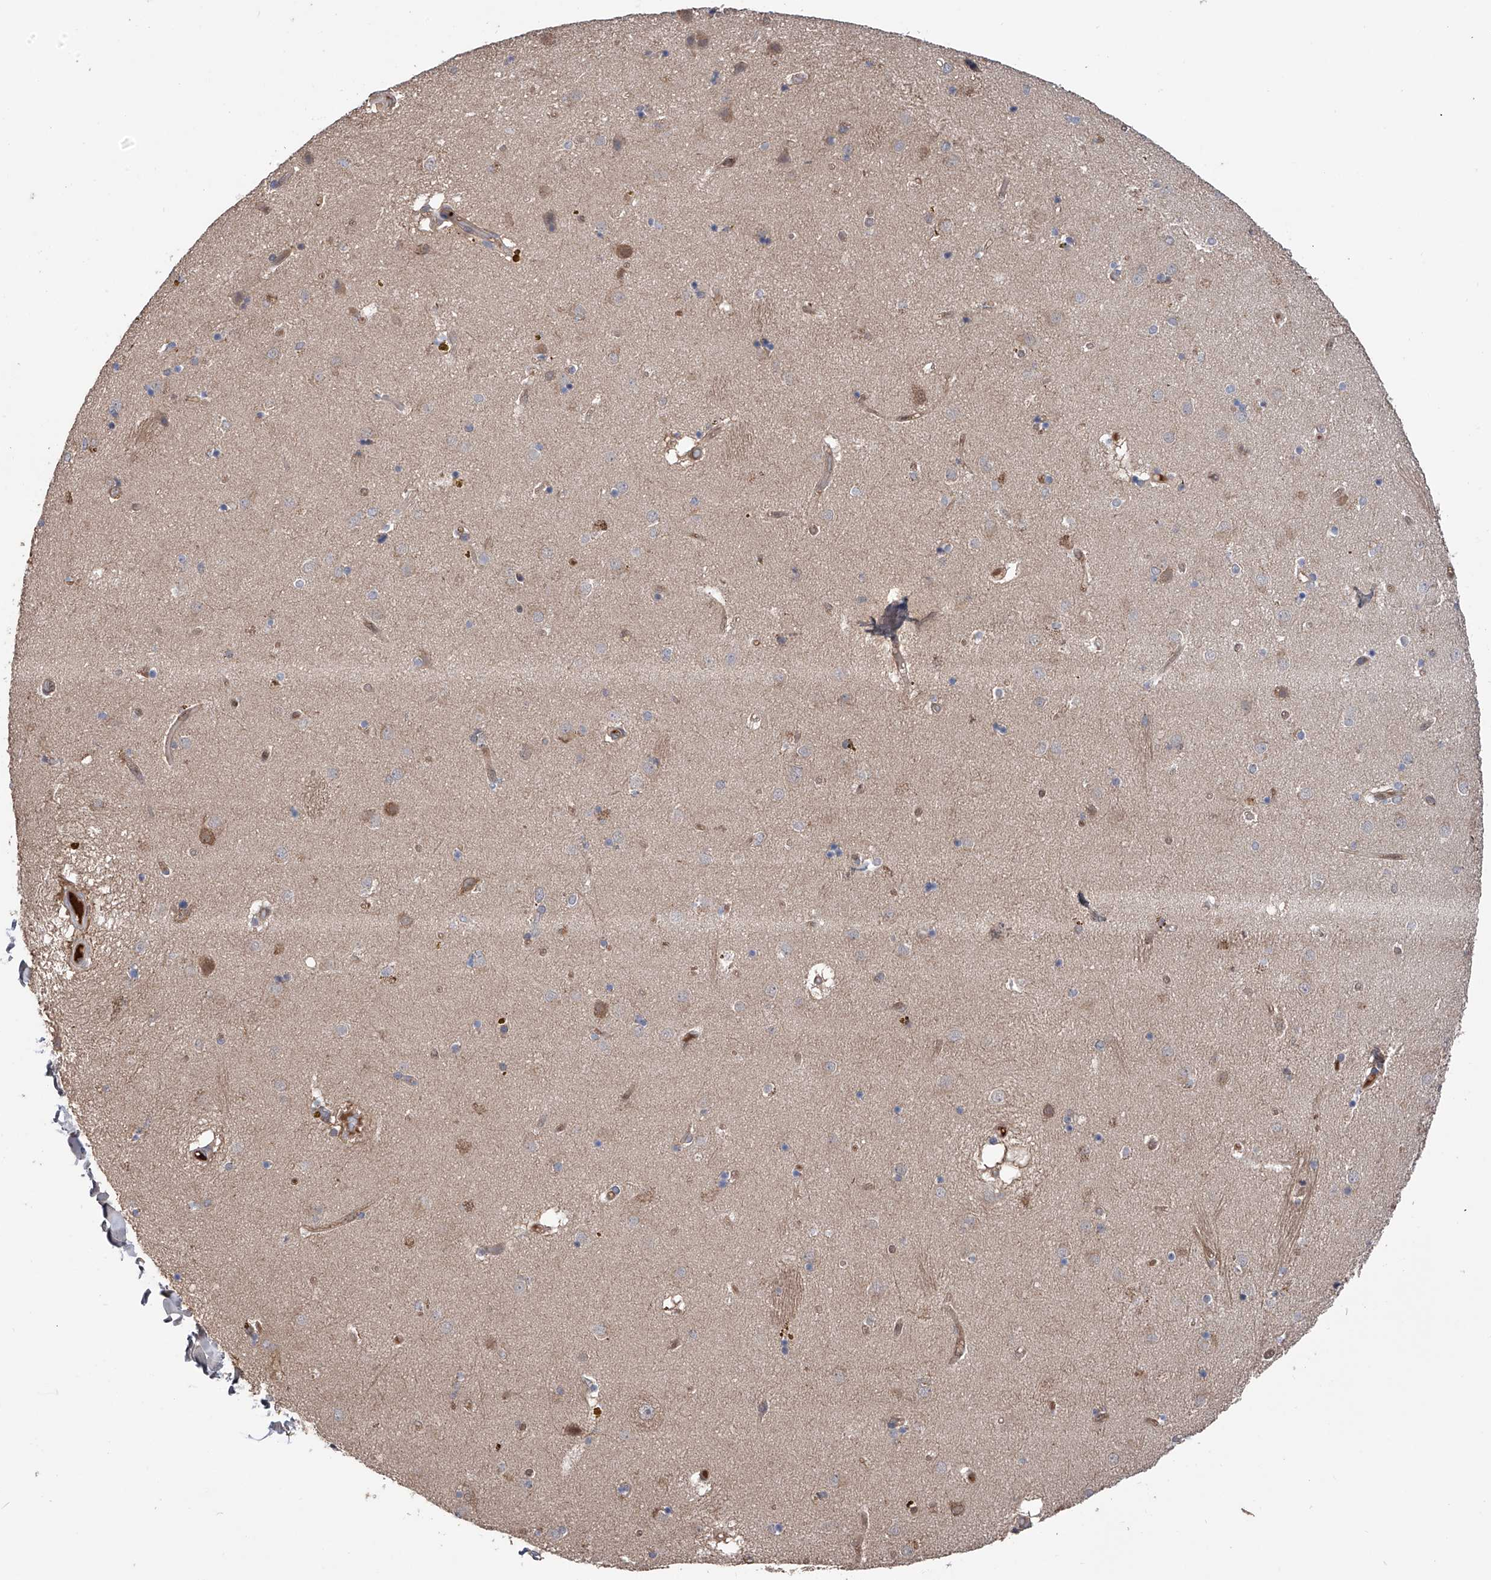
{"staining": {"intensity": "weak", "quantity": "<25%", "location": "cytoplasmic/membranous"}, "tissue": "caudate", "cell_type": "Glial cells", "image_type": "normal", "snomed": [{"axis": "morphology", "description": "Normal tissue, NOS"}, {"axis": "topography", "description": "Lateral ventricle wall"}], "caption": "IHC micrograph of benign caudate stained for a protein (brown), which demonstrates no positivity in glial cells.", "gene": "NUDT17", "patient": {"sex": "male", "age": 70}}